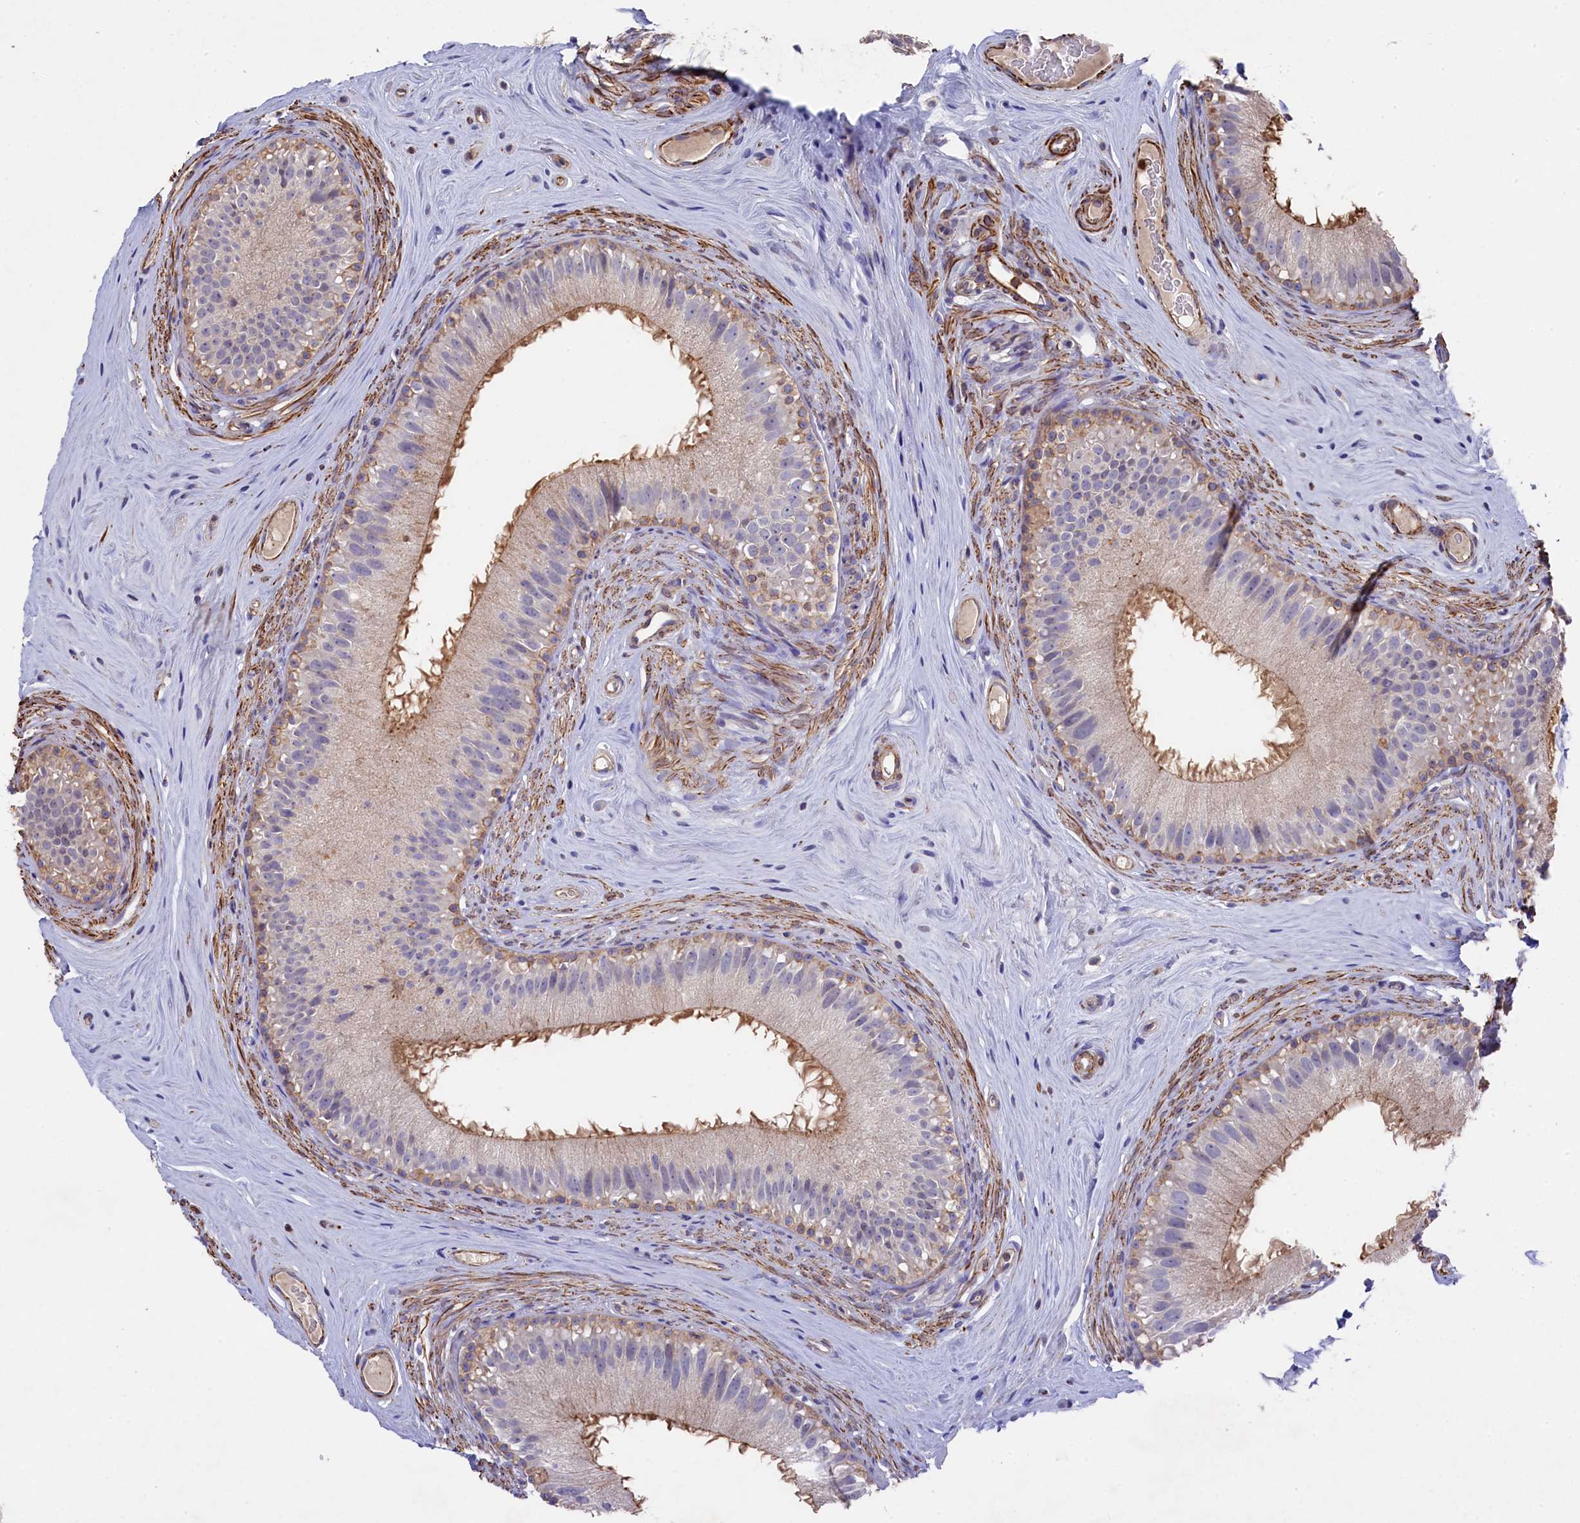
{"staining": {"intensity": "moderate", "quantity": "25%-75%", "location": "cytoplasmic/membranous"}, "tissue": "epididymis", "cell_type": "Glandular cells", "image_type": "normal", "snomed": [{"axis": "morphology", "description": "Normal tissue, NOS"}, {"axis": "topography", "description": "Epididymis"}], "caption": "Immunohistochemical staining of benign epididymis demonstrates 25%-75% levels of moderate cytoplasmic/membranous protein expression in approximately 25%-75% of glandular cells. Ihc stains the protein in brown and the nuclei are stained blue.", "gene": "RAPSN", "patient": {"sex": "male", "age": 45}}